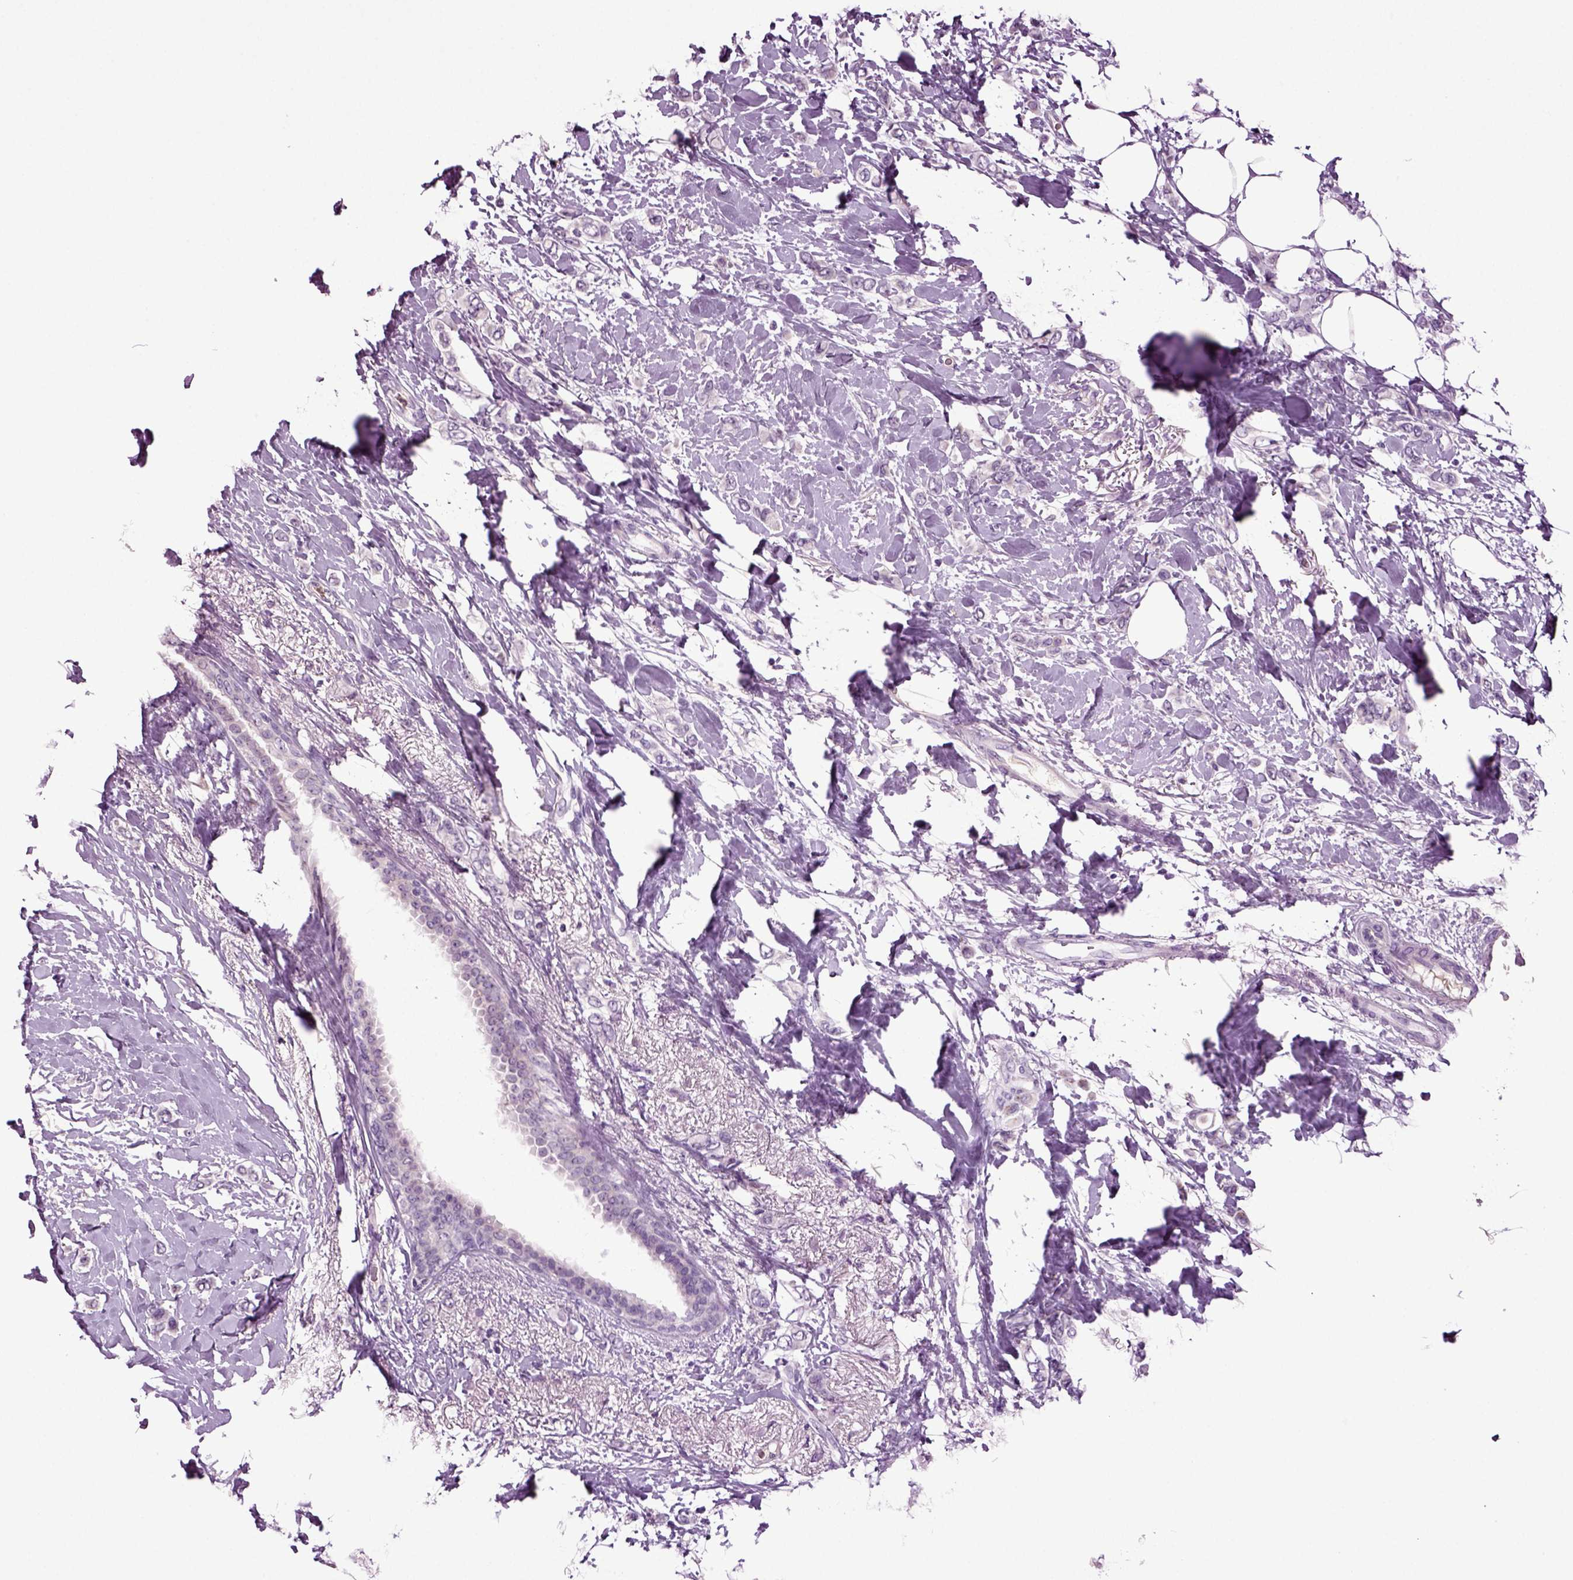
{"staining": {"intensity": "negative", "quantity": "none", "location": "none"}, "tissue": "breast cancer", "cell_type": "Tumor cells", "image_type": "cancer", "snomed": [{"axis": "morphology", "description": "Lobular carcinoma"}, {"axis": "topography", "description": "Breast"}], "caption": "DAB (3,3'-diaminobenzidine) immunohistochemical staining of breast cancer (lobular carcinoma) reveals no significant staining in tumor cells. (DAB (3,3'-diaminobenzidine) IHC visualized using brightfield microscopy, high magnification).", "gene": "FGF11", "patient": {"sex": "female", "age": 66}}